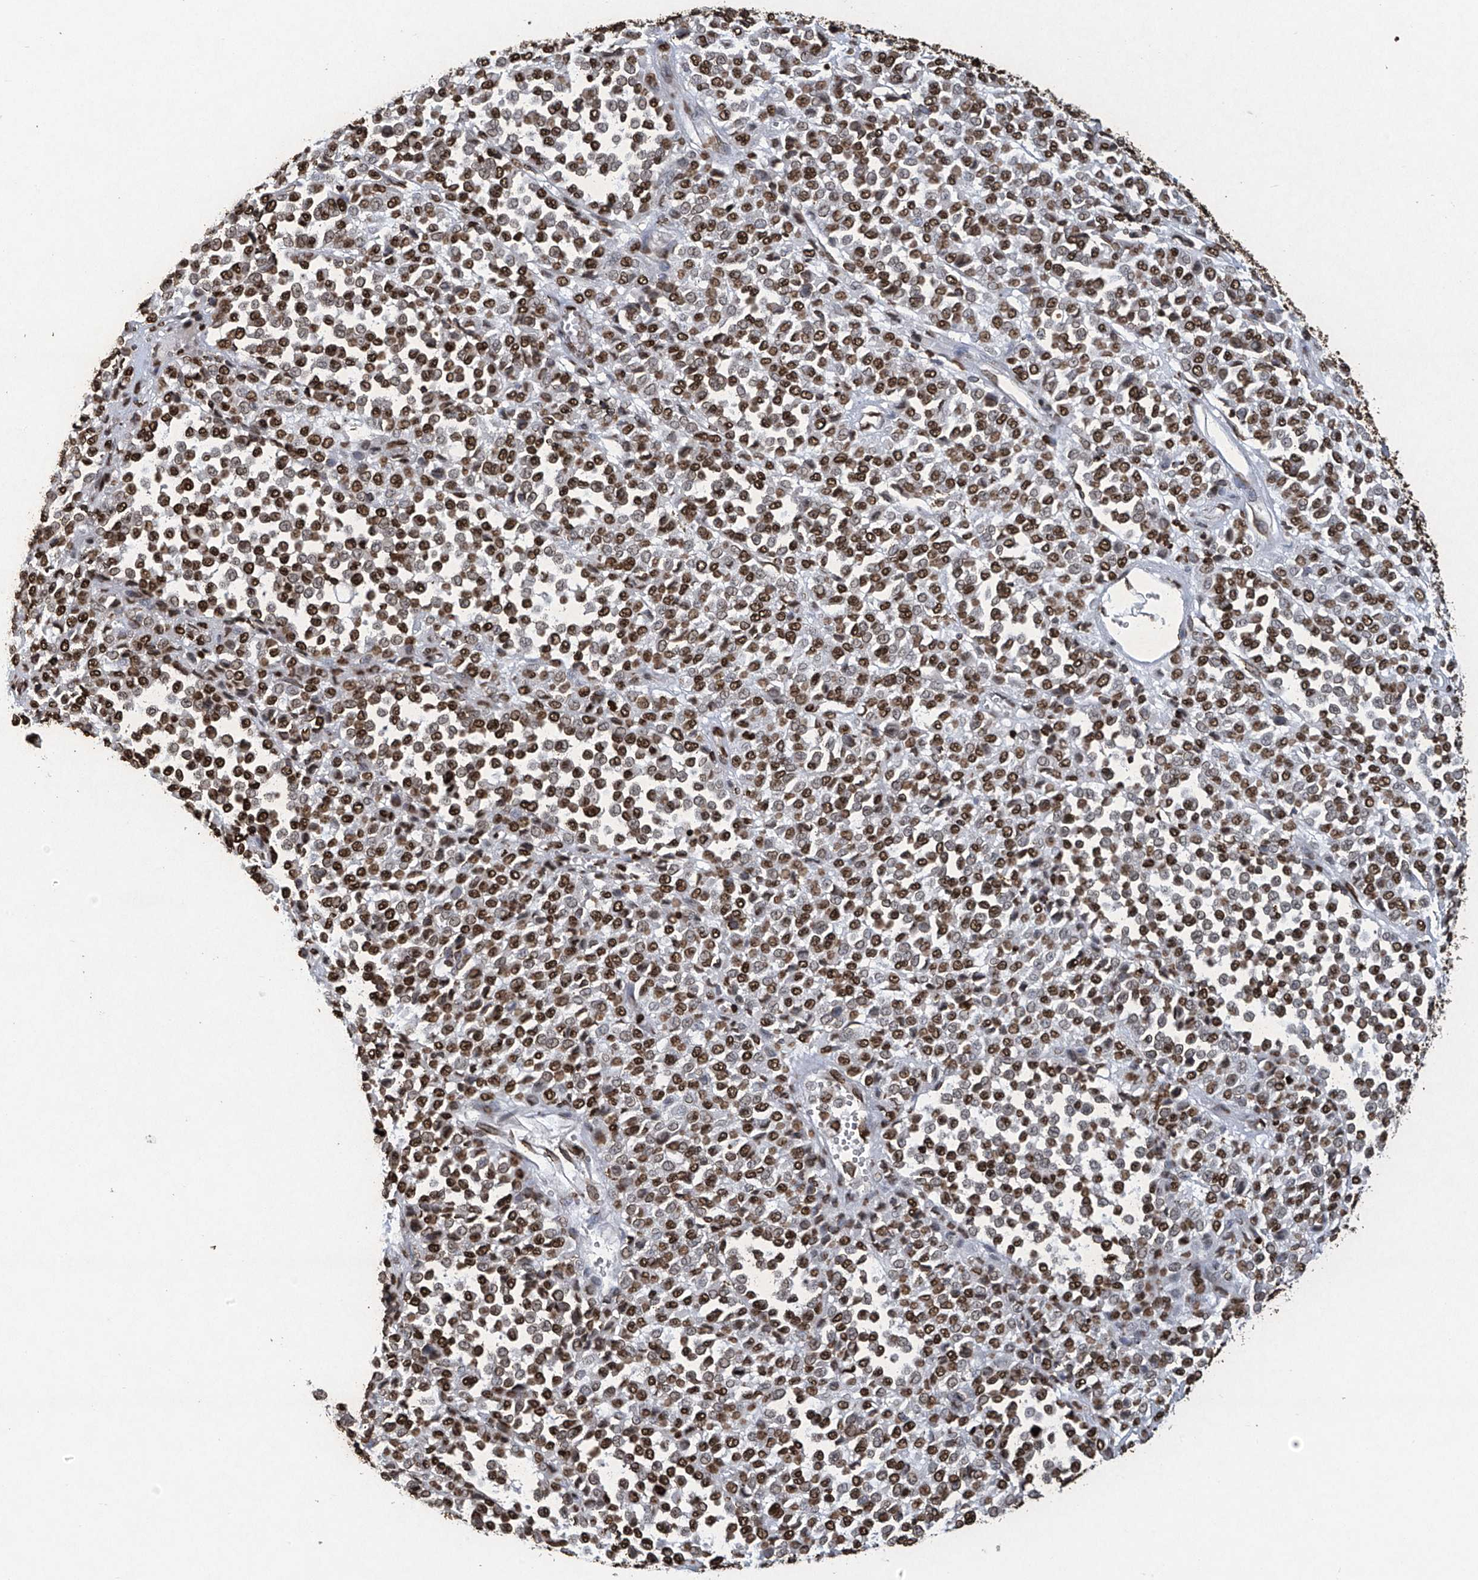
{"staining": {"intensity": "strong", "quantity": ">75%", "location": "nuclear"}, "tissue": "melanoma", "cell_type": "Tumor cells", "image_type": "cancer", "snomed": [{"axis": "morphology", "description": "Malignant melanoma, Metastatic site"}, {"axis": "topography", "description": "Pancreas"}], "caption": "A high-resolution histopathology image shows immunohistochemistry (IHC) staining of melanoma, which exhibits strong nuclear staining in about >75% of tumor cells. (IHC, brightfield microscopy, high magnification).", "gene": "H3-3A", "patient": {"sex": "female", "age": 30}}